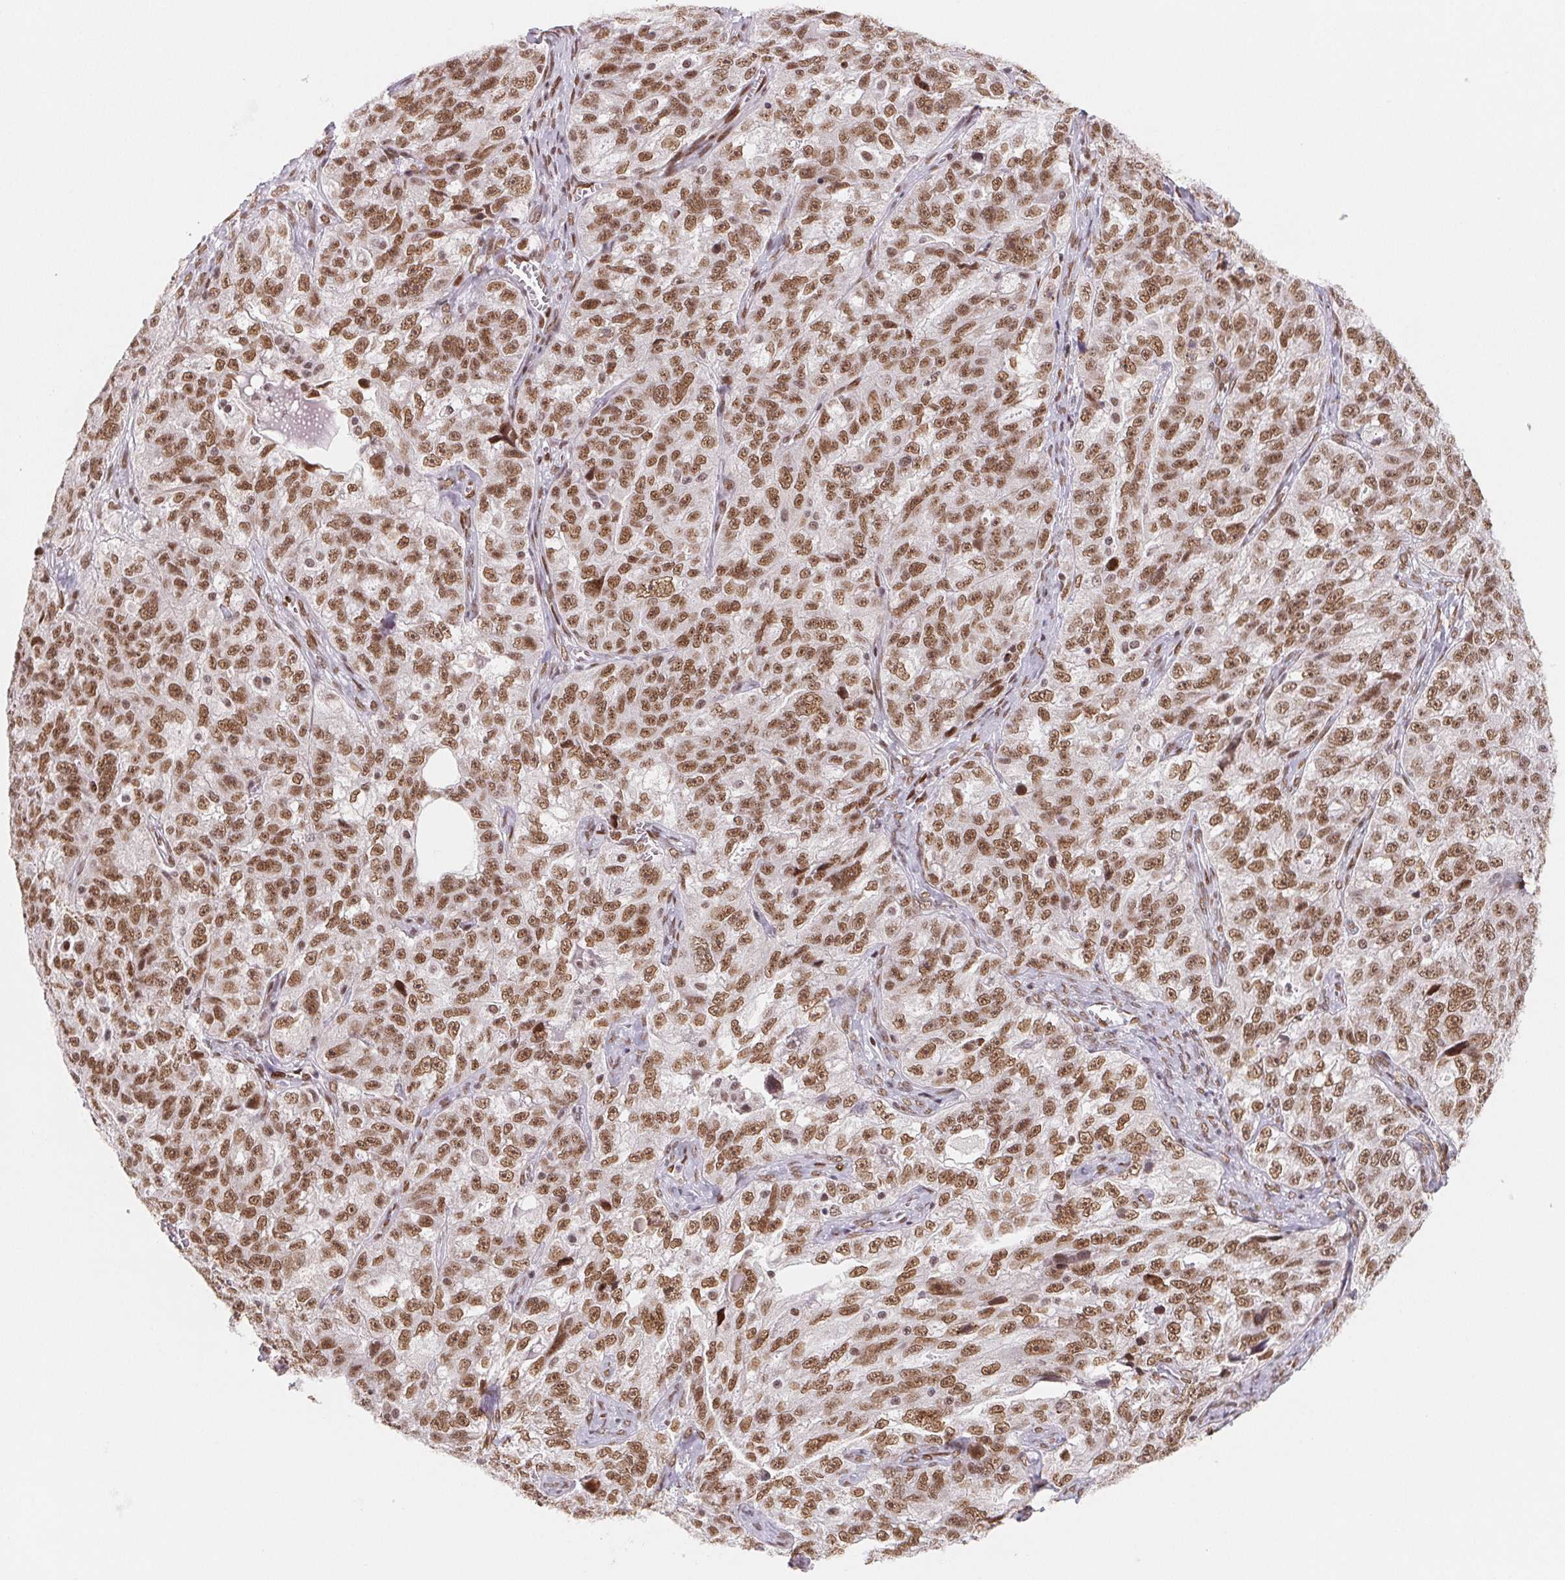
{"staining": {"intensity": "moderate", "quantity": ">75%", "location": "cytoplasmic/membranous,nuclear"}, "tissue": "ovarian cancer", "cell_type": "Tumor cells", "image_type": "cancer", "snomed": [{"axis": "morphology", "description": "Cystadenocarcinoma, serous, NOS"}, {"axis": "topography", "description": "Ovary"}], "caption": "About >75% of tumor cells in serous cystadenocarcinoma (ovarian) demonstrate moderate cytoplasmic/membranous and nuclear protein positivity as visualized by brown immunohistochemical staining.", "gene": "SAP30BP", "patient": {"sex": "female", "age": 51}}